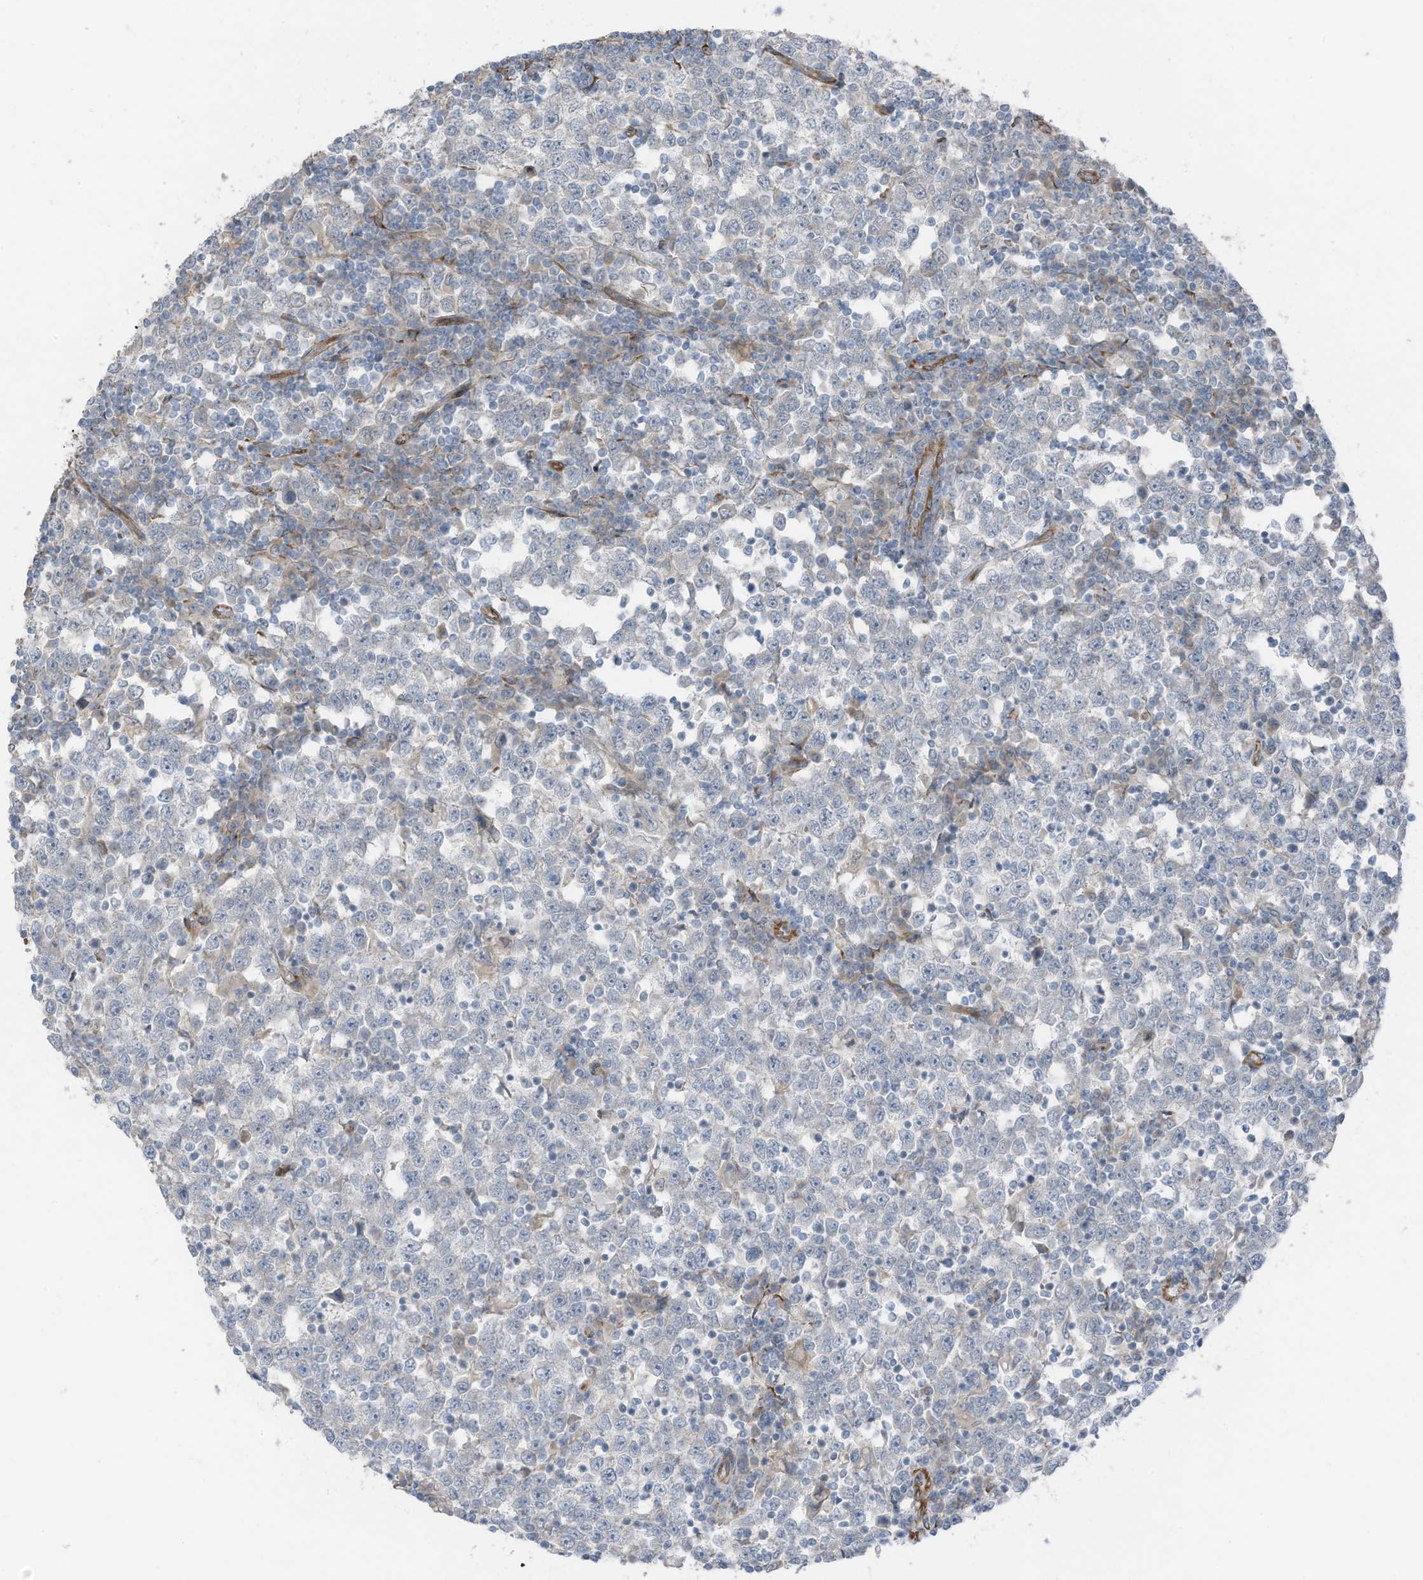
{"staining": {"intensity": "negative", "quantity": "none", "location": "none"}, "tissue": "testis cancer", "cell_type": "Tumor cells", "image_type": "cancer", "snomed": [{"axis": "morphology", "description": "Seminoma, NOS"}, {"axis": "topography", "description": "Testis"}], "caption": "High power microscopy micrograph of an IHC micrograph of testis cancer, revealing no significant expression in tumor cells.", "gene": "ARHGEF33", "patient": {"sex": "male", "age": 65}}